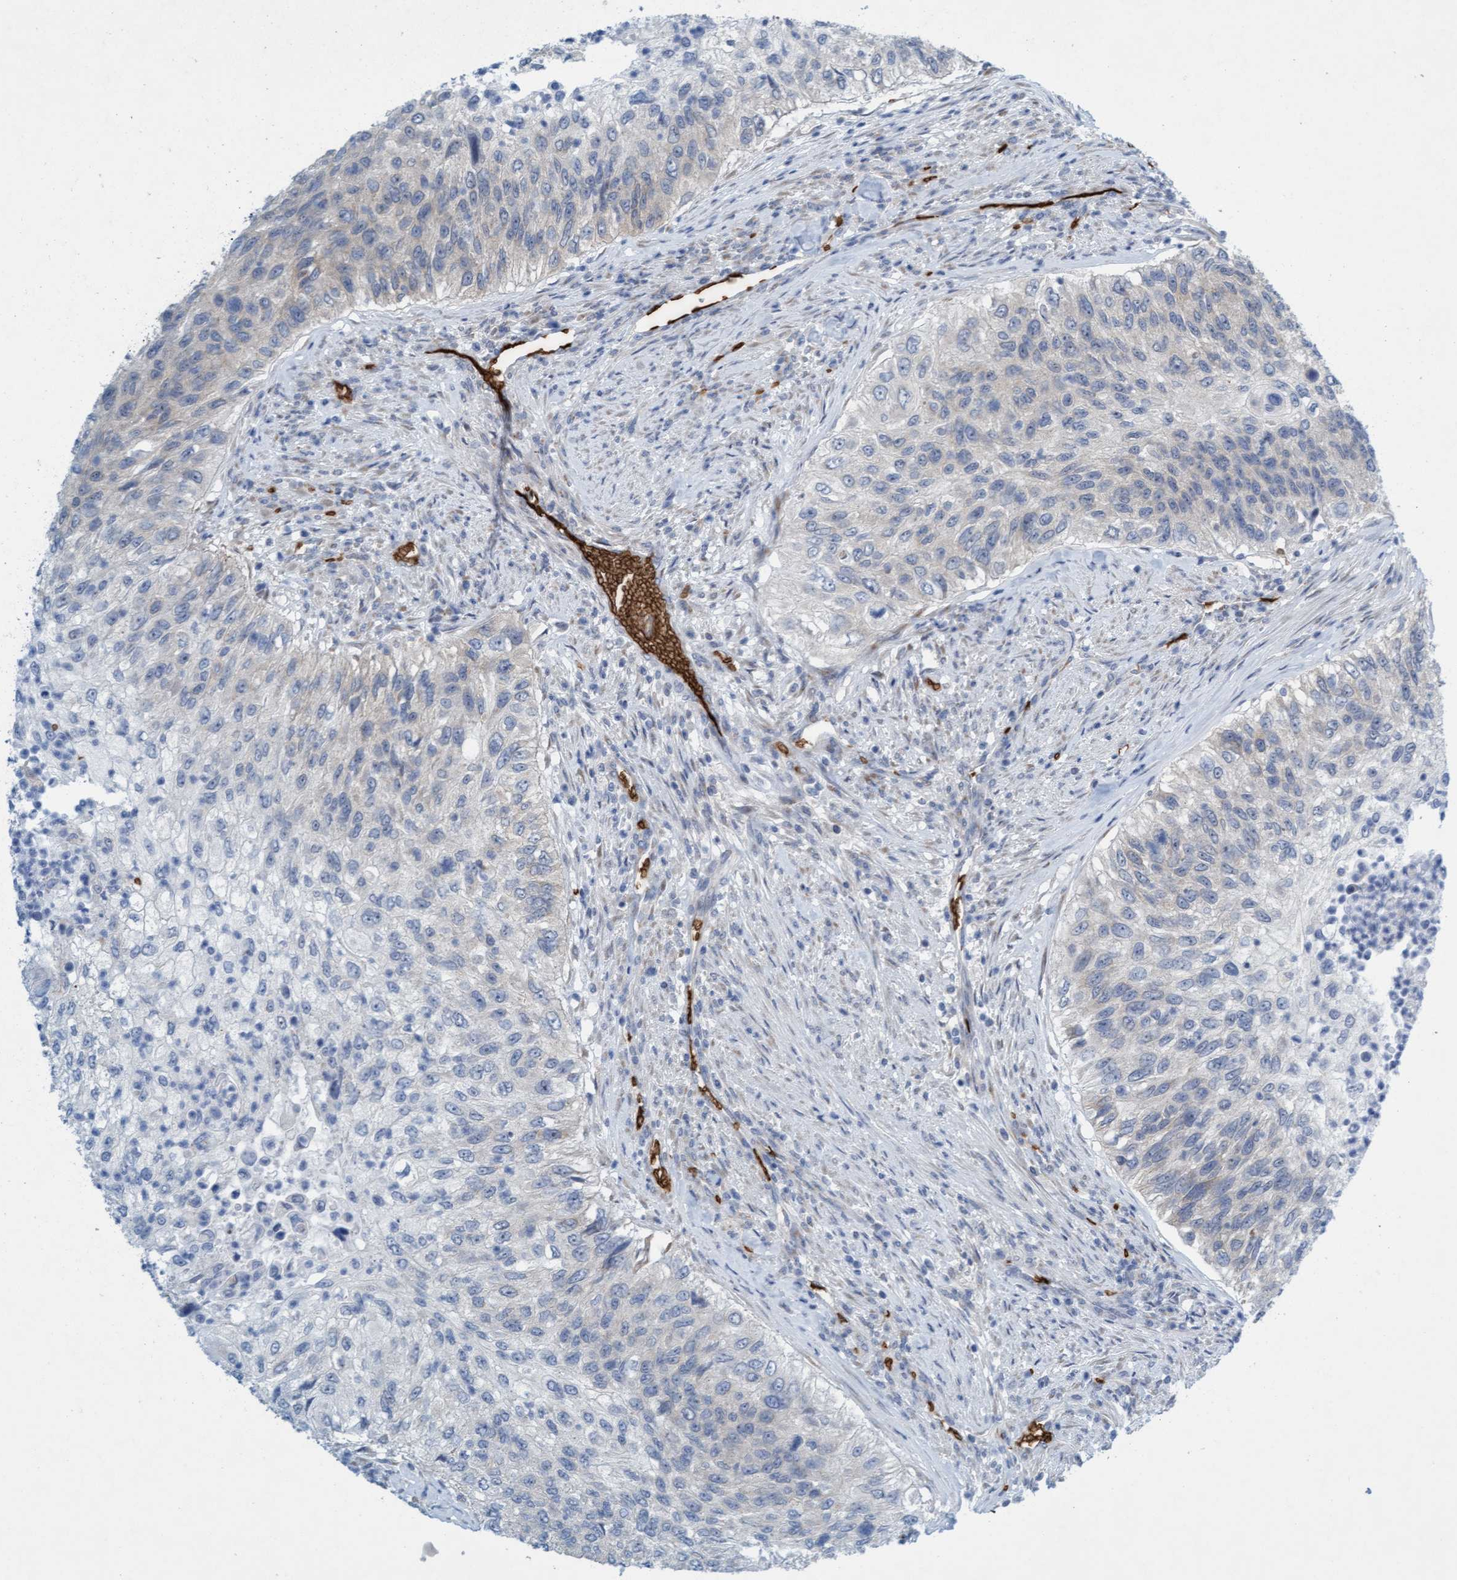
{"staining": {"intensity": "negative", "quantity": "none", "location": "none"}, "tissue": "urothelial cancer", "cell_type": "Tumor cells", "image_type": "cancer", "snomed": [{"axis": "morphology", "description": "Urothelial carcinoma, High grade"}, {"axis": "topography", "description": "Urinary bladder"}], "caption": "Urothelial carcinoma (high-grade) was stained to show a protein in brown. There is no significant positivity in tumor cells.", "gene": "SPEM2", "patient": {"sex": "female", "age": 60}}